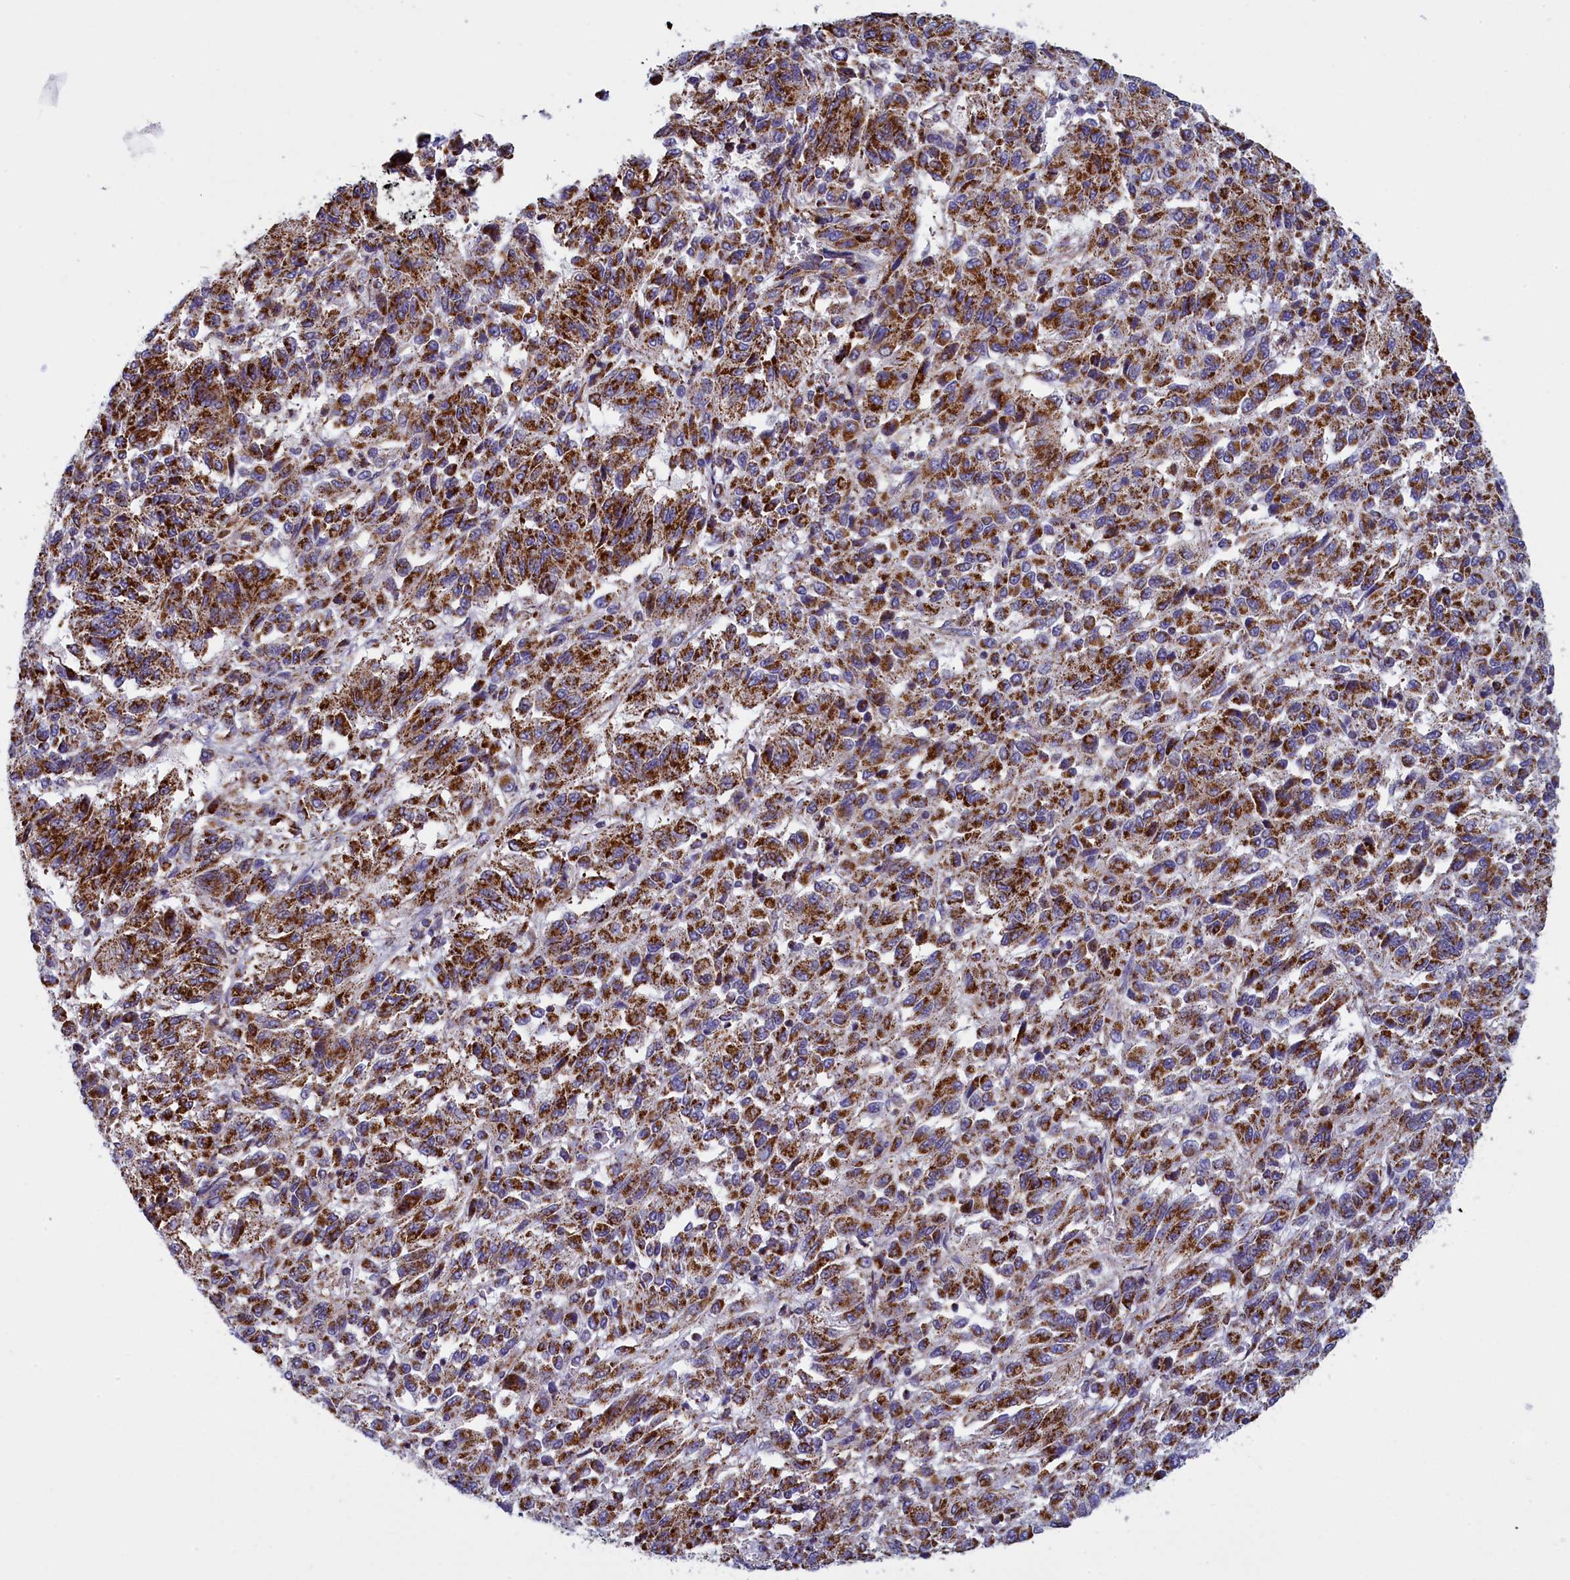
{"staining": {"intensity": "strong", "quantity": ">75%", "location": "cytoplasmic/membranous"}, "tissue": "melanoma", "cell_type": "Tumor cells", "image_type": "cancer", "snomed": [{"axis": "morphology", "description": "Malignant melanoma, Metastatic site"}, {"axis": "topography", "description": "Lung"}], "caption": "High-power microscopy captured an immunohistochemistry (IHC) micrograph of melanoma, revealing strong cytoplasmic/membranous positivity in about >75% of tumor cells. (Brightfield microscopy of DAB IHC at high magnification).", "gene": "IFT122", "patient": {"sex": "male", "age": 64}}